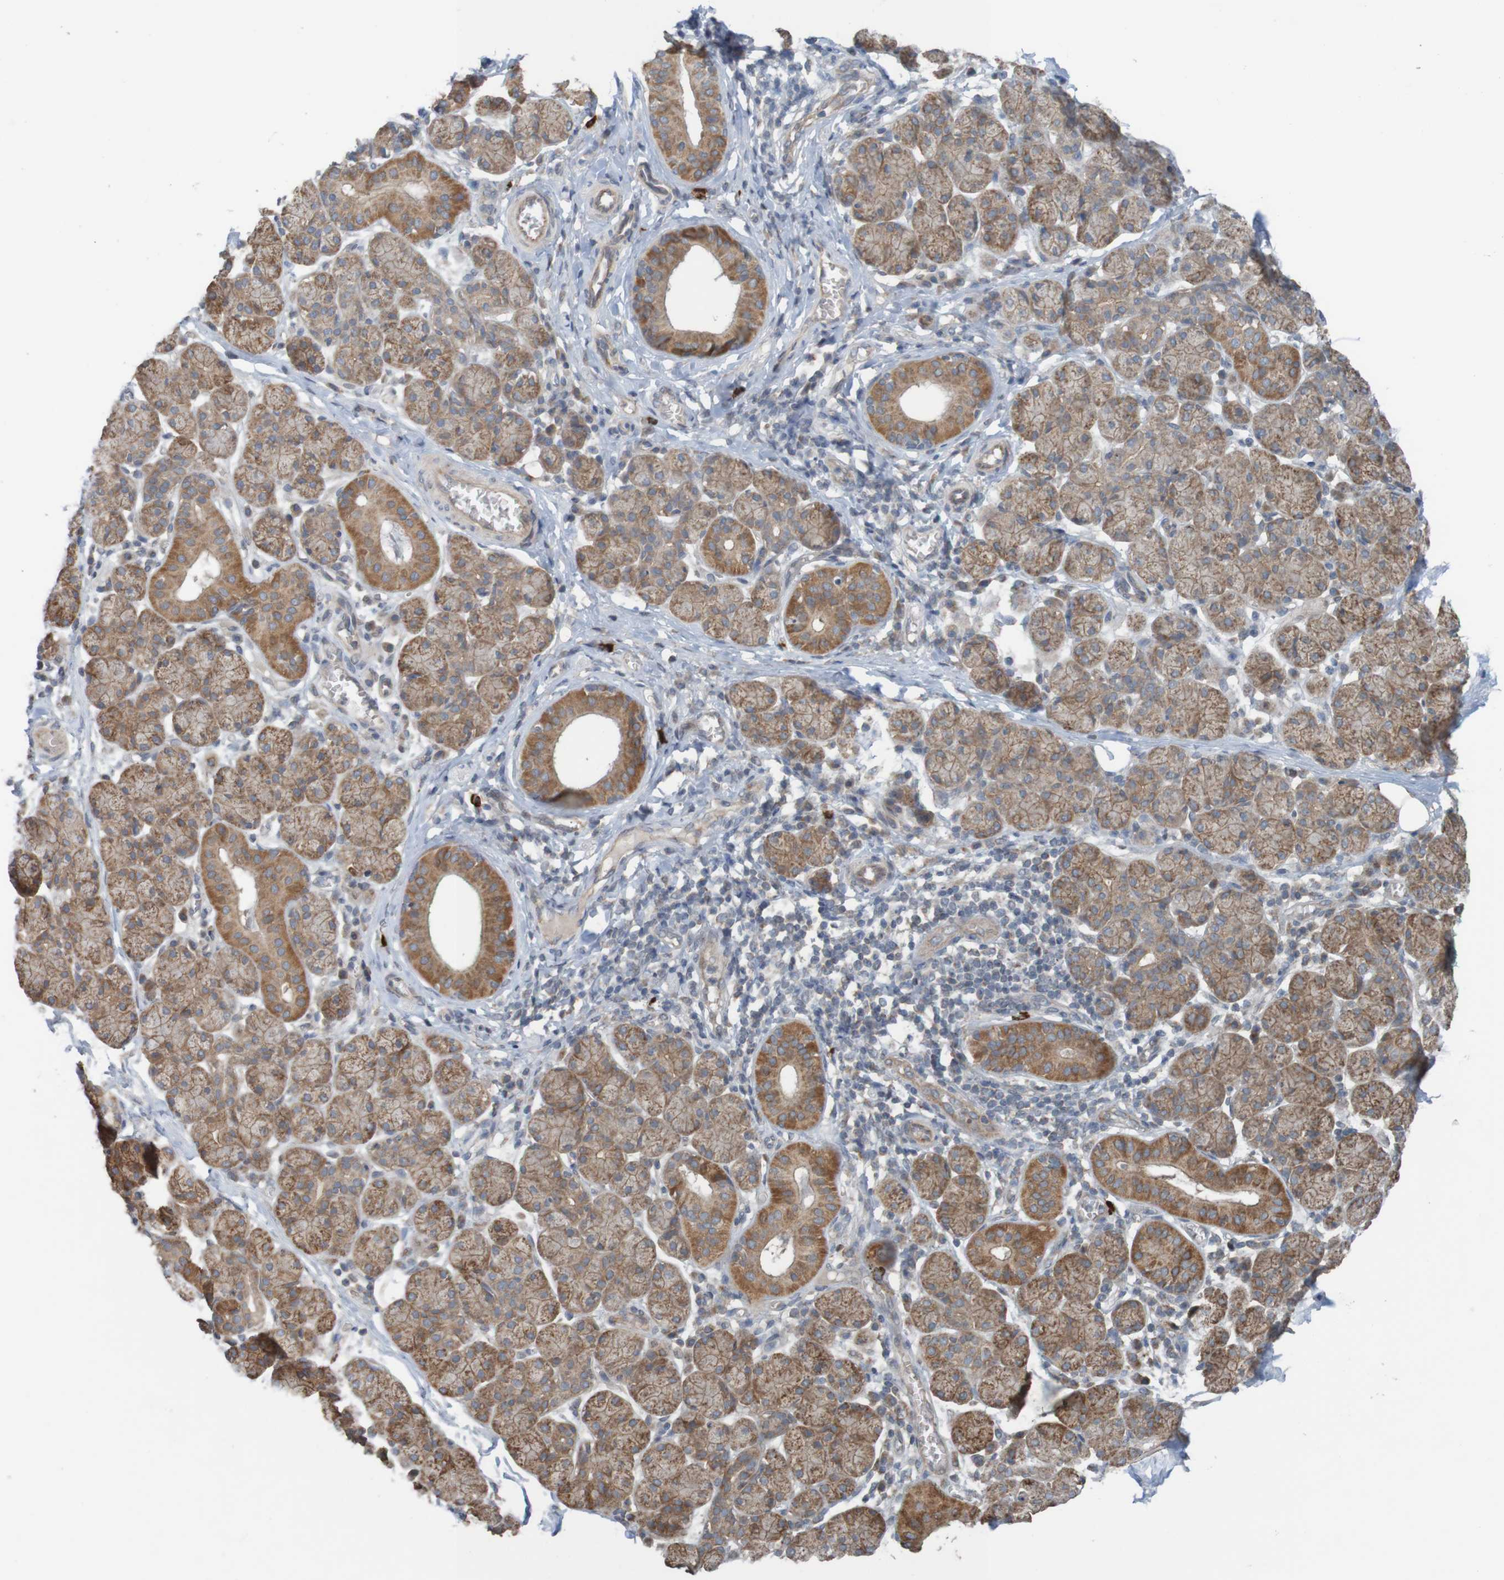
{"staining": {"intensity": "moderate", "quantity": "25%-75%", "location": "cytoplasmic/membranous"}, "tissue": "salivary gland", "cell_type": "Glandular cells", "image_type": "normal", "snomed": [{"axis": "morphology", "description": "Normal tissue, NOS"}, {"axis": "morphology", "description": "Inflammation, NOS"}, {"axis": "topography", "description": "Lymph node"}, {"axis": "topography", "description": "Salivary gland"}], "caption": "Salivary gland stained with immunohistochemistry exhibits moderate cytoplasmic/membranous staining in approximately 25%-75% of glandular cells.", "gene": "B3GAT2", "patient": {"sex": "male", "age": 3}}